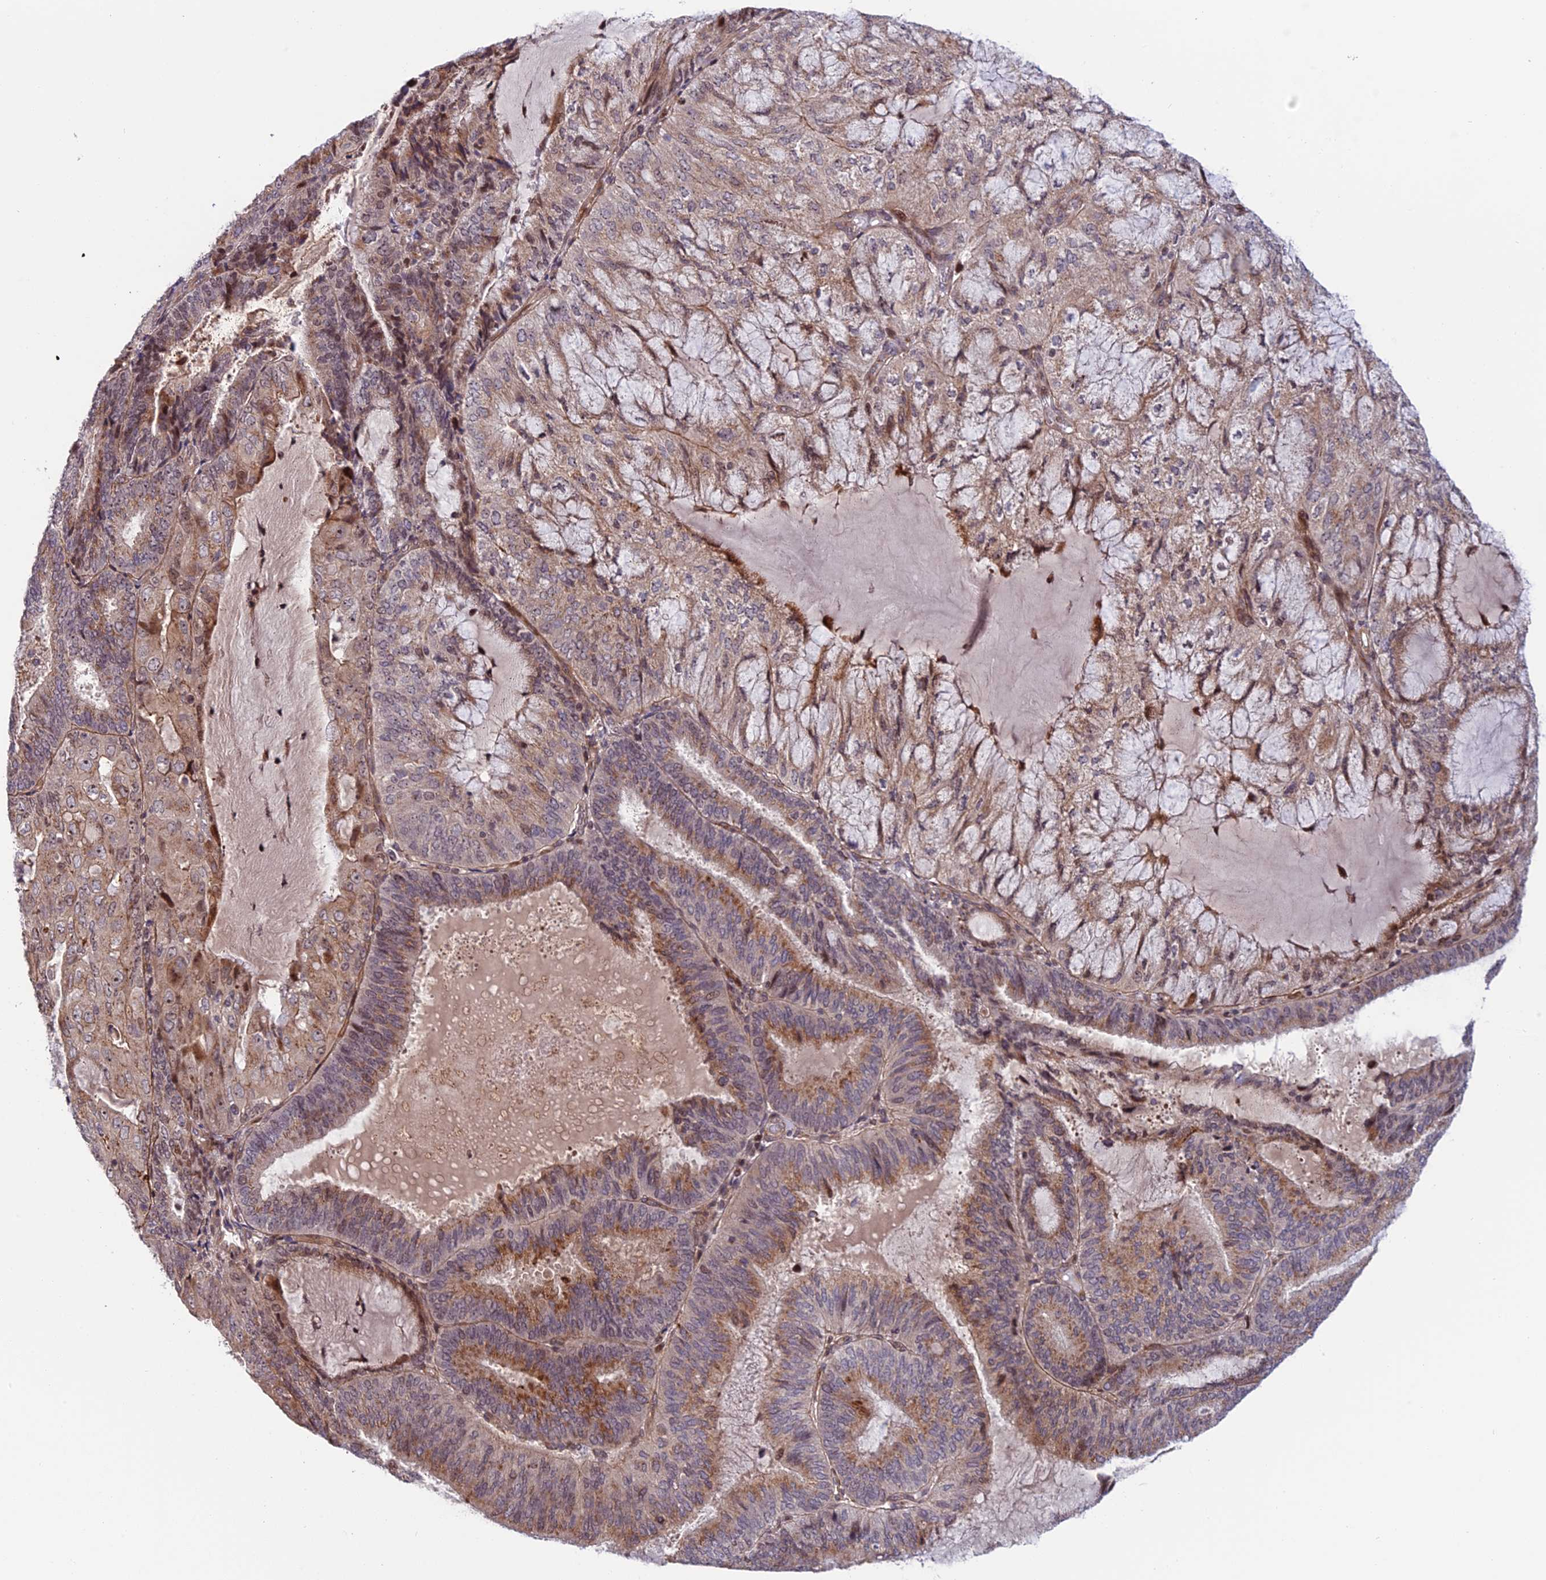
{"staining": {"intensity": "moderate", "quantity": "25%-75%", "location": "cytoplasmic/membranous"}, "tissue": "endometrial cancer", "cell_type": "Tumor cells", "image_type": "cancer", "snomed": [{"axis": "morphology", "description": "Adenocarcinoma, NOS"}, {"axis": "topography", "description": "Endometrium"}], "caption": "A photomicrograph of human endometrial cancer (adenocarcinoma) stained for a protein displays moderate cytoplasmic/membranous brown staining in tumor cells.", "gene": "SMIM7", "patient": {"sex": "female", "age": 81}}